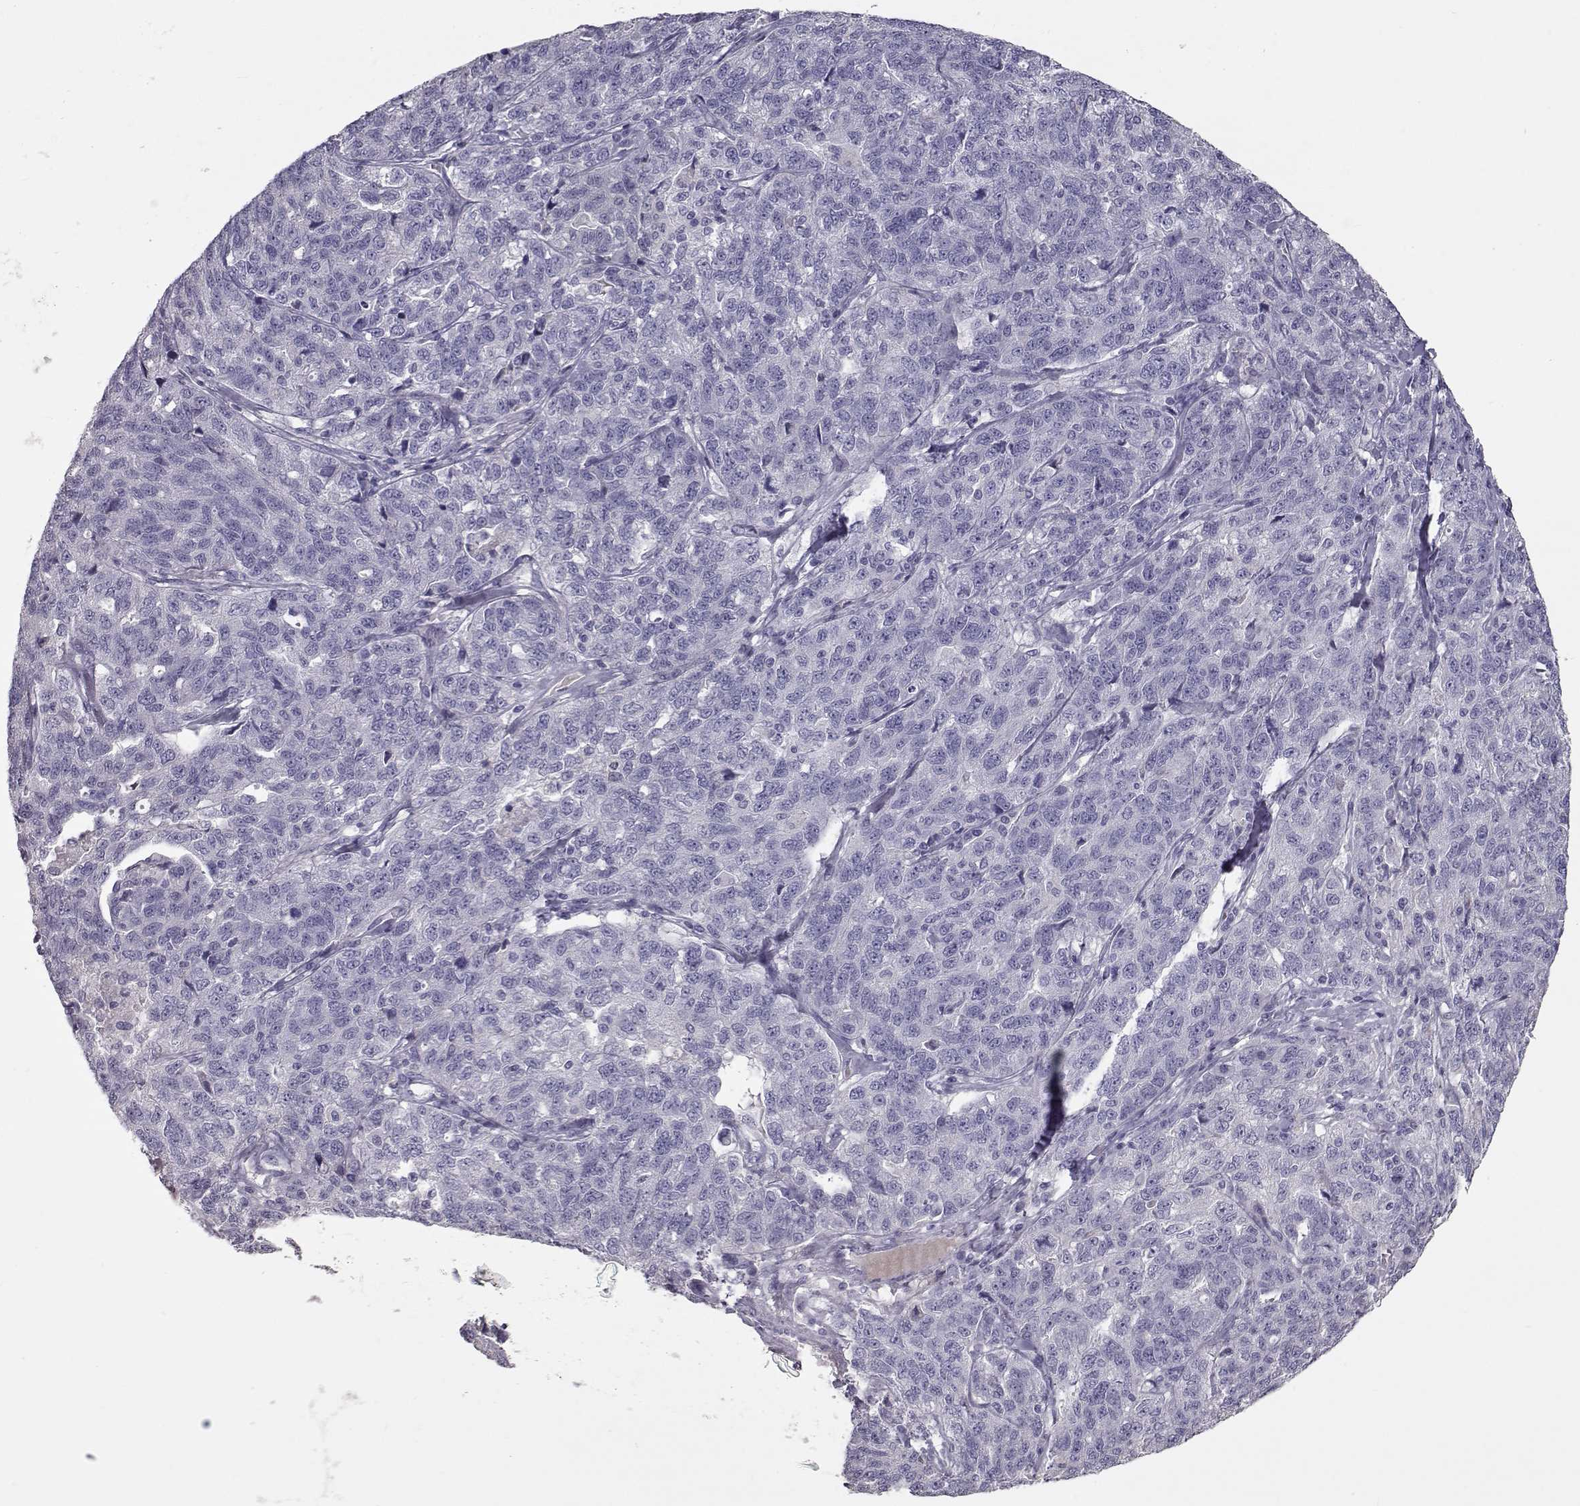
{"staining": {"intensity": "negative", "quantity": "none", "location": "none"}, "tissue": "ovarian cancer", "cell_type": "Tumor cells", "image_type": "cancer", "snomed": [{"axis": "morphology", "description": "Cystadenocarcinoma, serous, NOS"}, {"axis": "topography", "description": "Ovary"}], "caption": "IHC photomicrograph of ovarian cancer (serous cystadenocarcinoma) stained for a protein (brown), which displays no positivity in tumor cells. Brightfield microscopy of IHC stained with DAB (brown) and hematoxylin (blue), captured at high magnification.", "gene": "SLC18A1", "patient": {"sex": "female", "age": 71}}